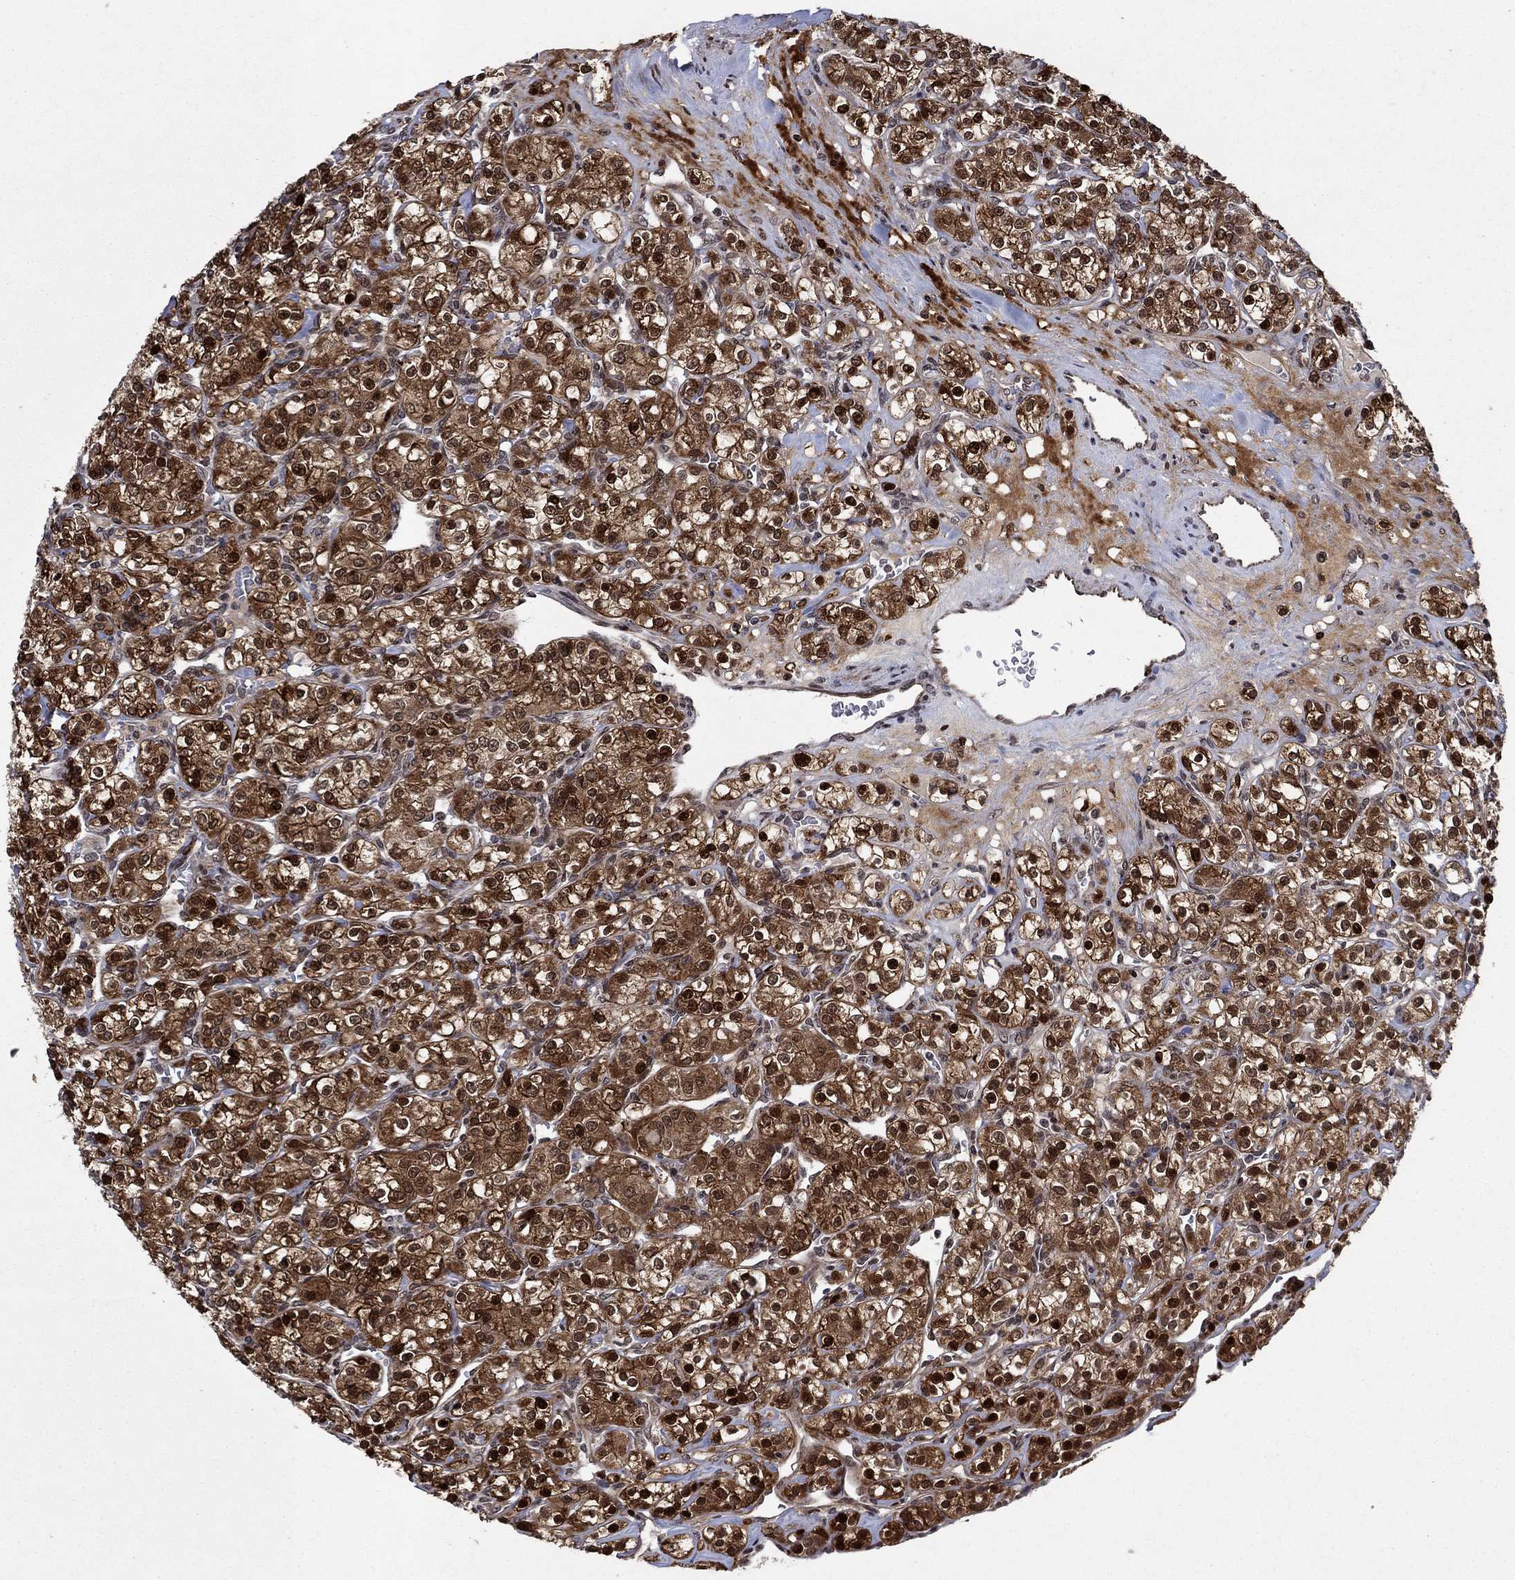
{"staining": {"intensity": "strong", "quantity": "25%-75%", "location": "cytoplasmic/membranous,nuclear"}, "tissue": "renal cancer", "cell_type": "Tumor cells", "image_type": "cancer", "snomed": [{"axis": "morphology", "description": "Adenocarcinoma, NOS"}, {"axis": "topography", "description": "Kidney"}], "caption": "Adenocarcinoma (renal) stained with DAB (3,3'-diaminobenzidine) IHC reveals high levels of strong cytoplasmic/membranous and nuclear positivity in about 25%-75% of tumor cells.", "gene": "PRICKLE4", "patient": {"sex": "male", "age": 77}}